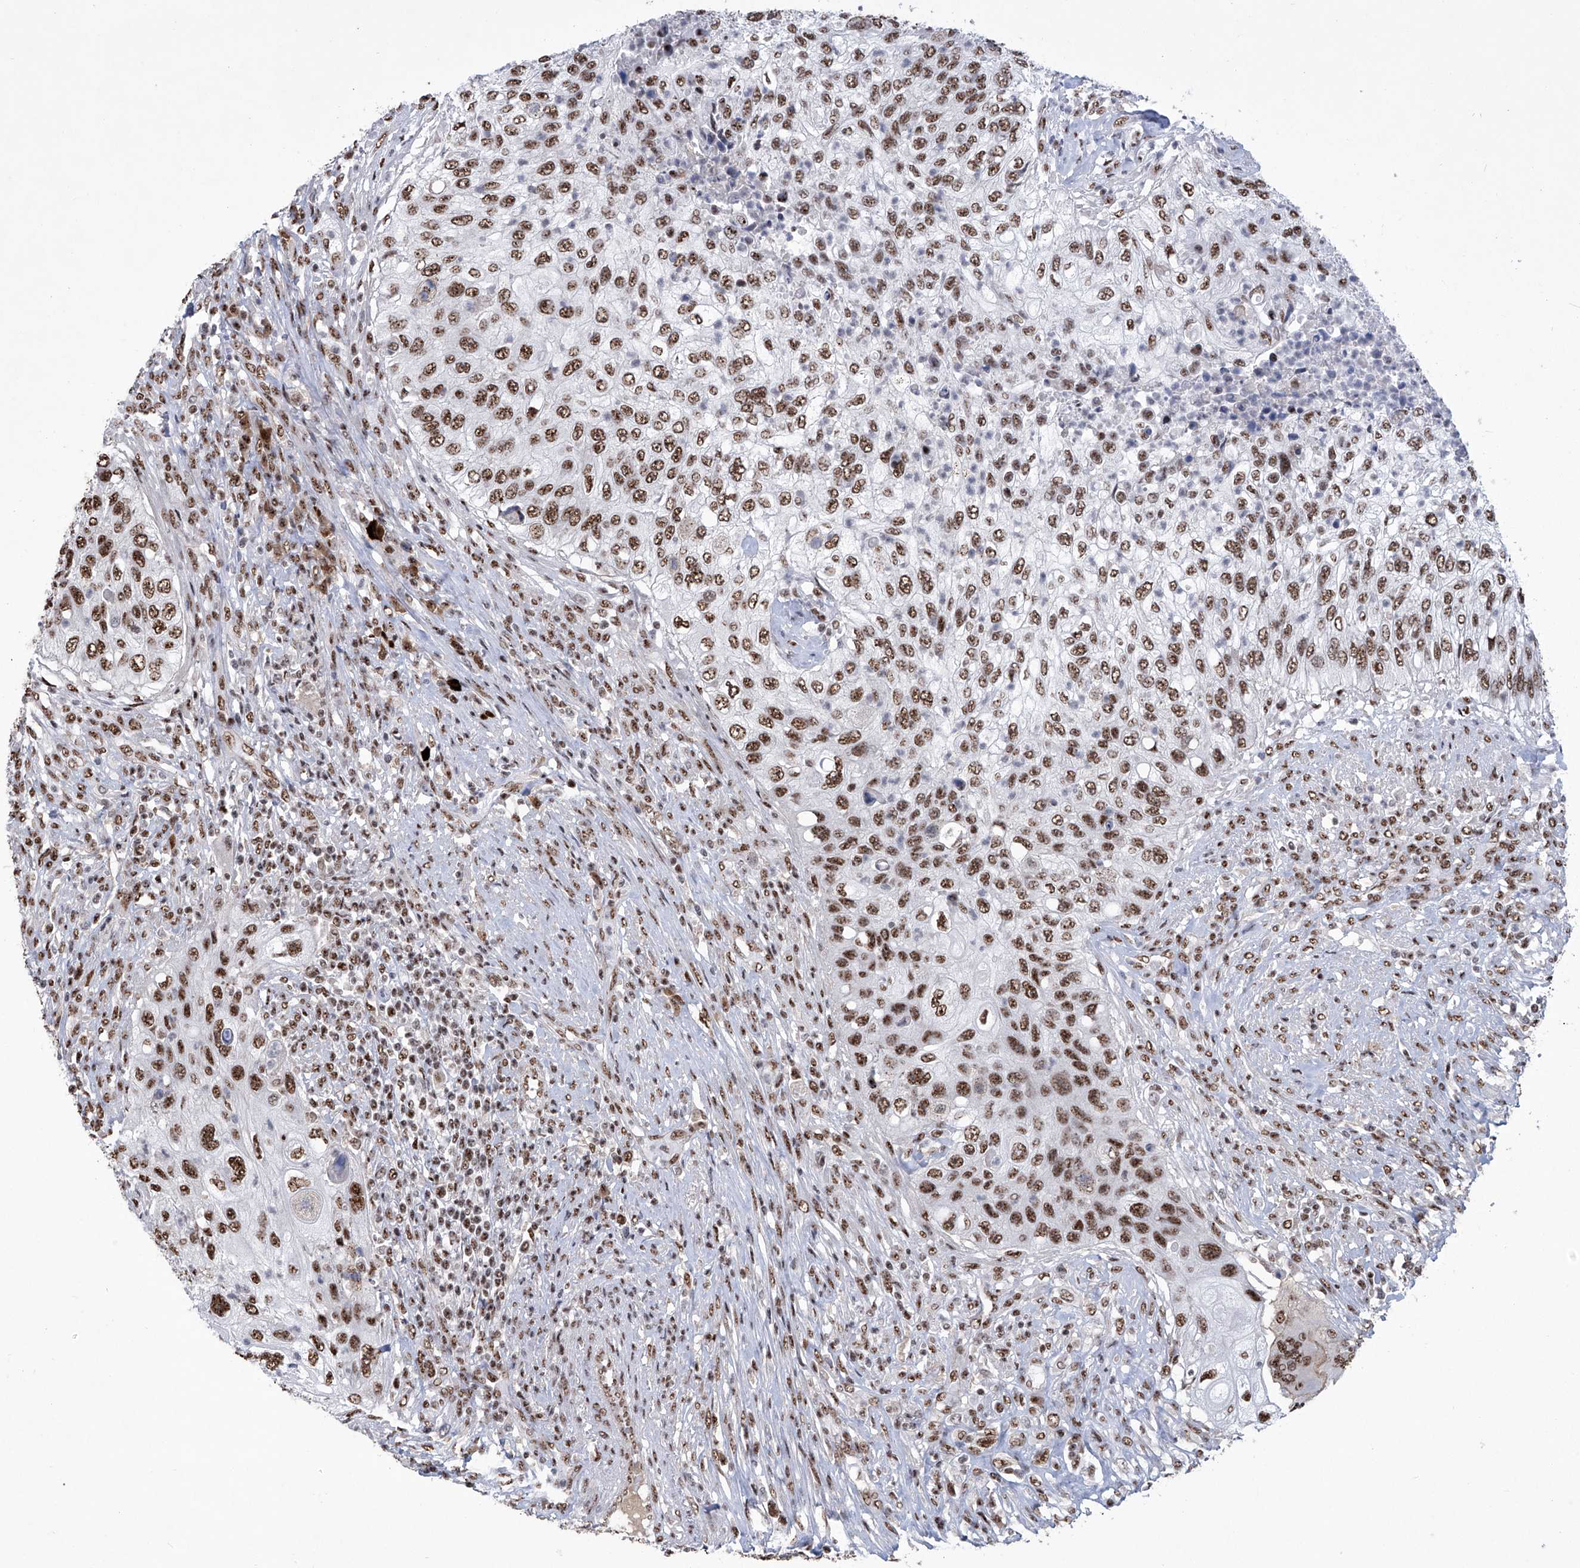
{"staining": {"intensity": "strong", "quantity": ">75%", "location": "nuclear"}, "tissue": "urothelial cancer", "cell_type": "Tumor cells", "image_type": "cancer", "snomed": [{"axis": "morphology", "description": "Urothelial carcinoma, High grade"}, {"axis": "topography", "description": "Urinary bladder"}], "caption": "High-power microscopy captured an immunohistochemistry image of urothelial cancer, revealing strong nuclear staining in approximately >75% of tumor cells.", "gene": "FBXL4", "patient": {"sex": "female", "age": 60}}